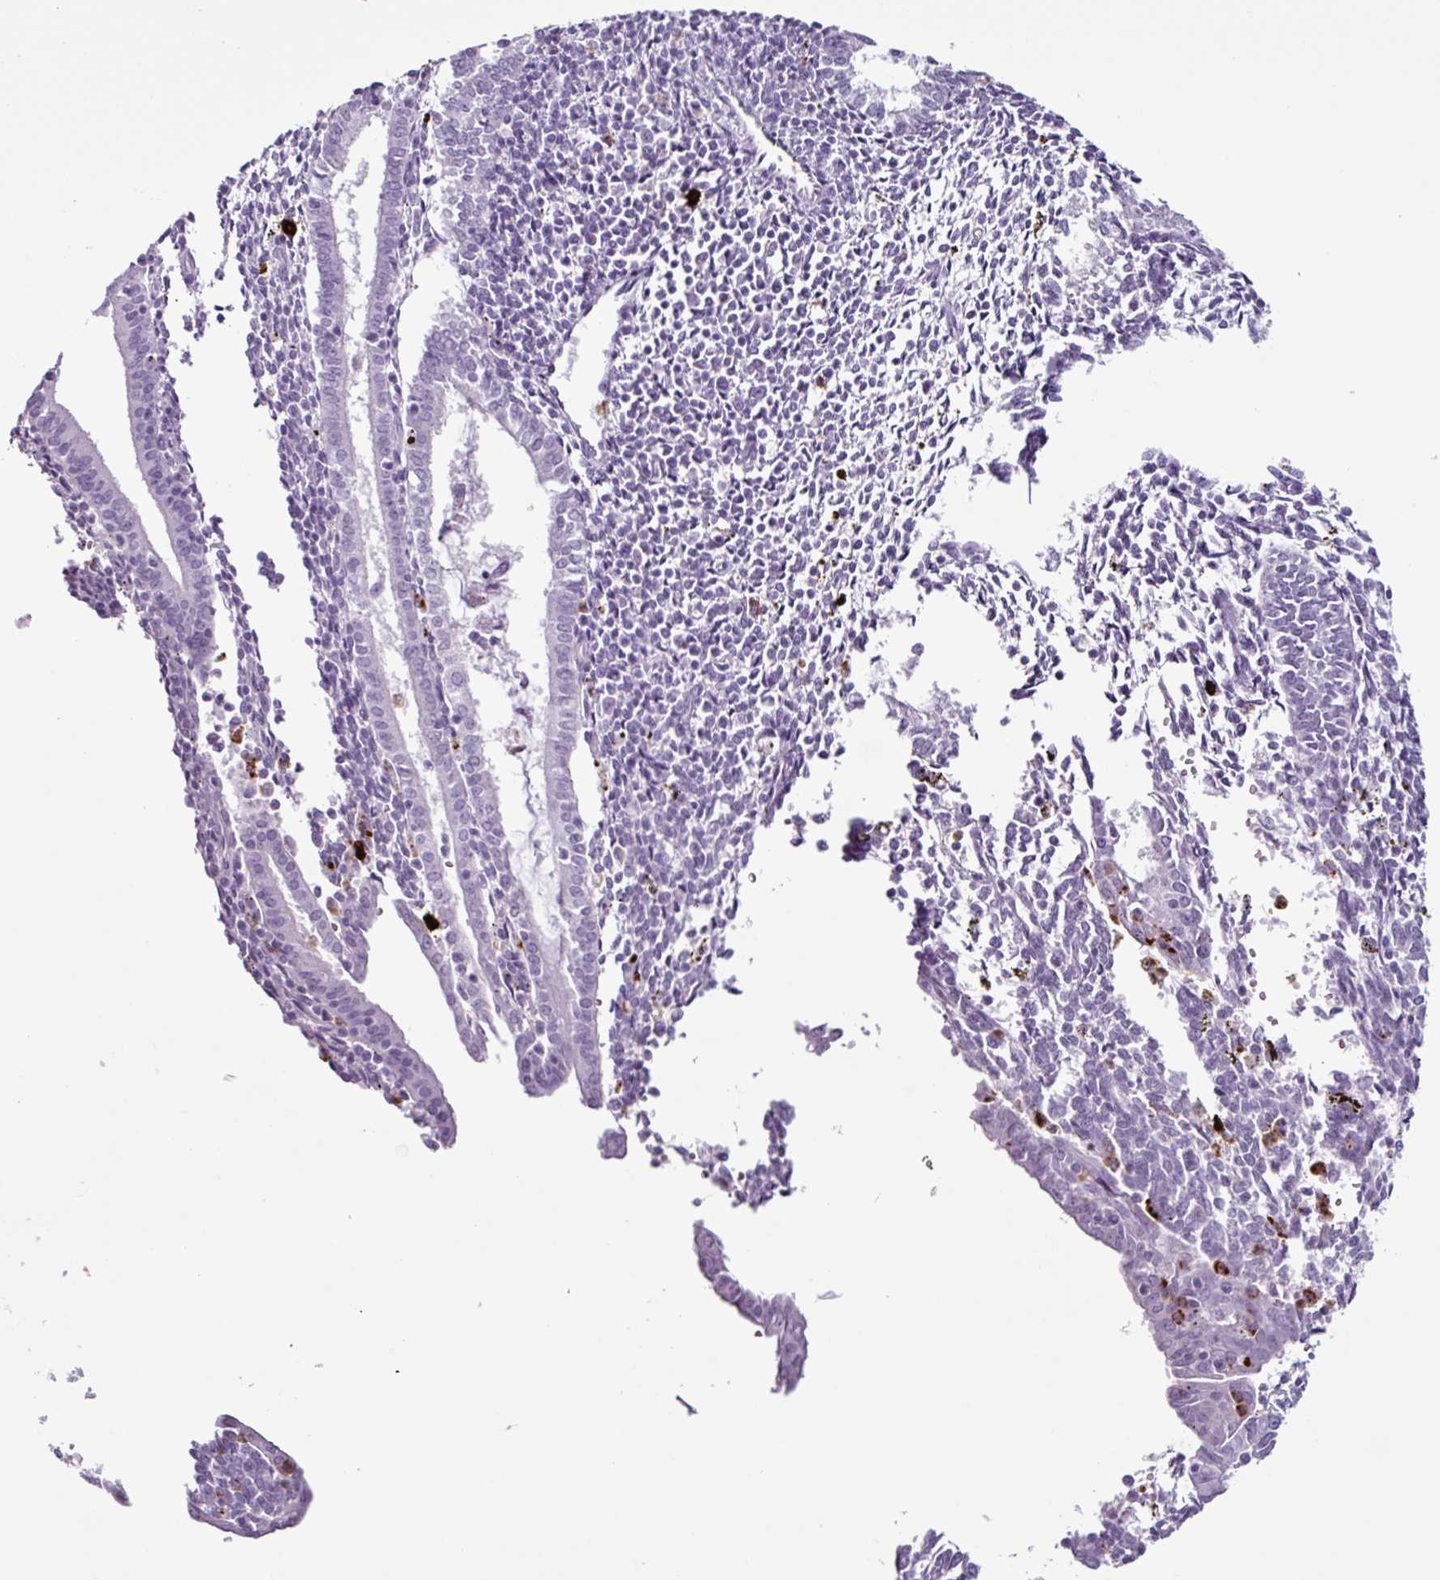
{"staining": {"intensity": "negative", "quantity": "none", "location": "none"}, "tissue": "endometrium", "cell_type": "Cells in endometrial stroma", "image_type": "normal", "snomed": [{"axis": "morphology", "description": "Normal tissue, NOS"}, {"axis": "topography", "description": "Endometrium"}], "caption": "Histopathology image shows no significant protein staining in cells in endometrial stroma of benign endometrium.", "gene": "TMEM178A", "patient": {"sex": "female", "age": 41}}